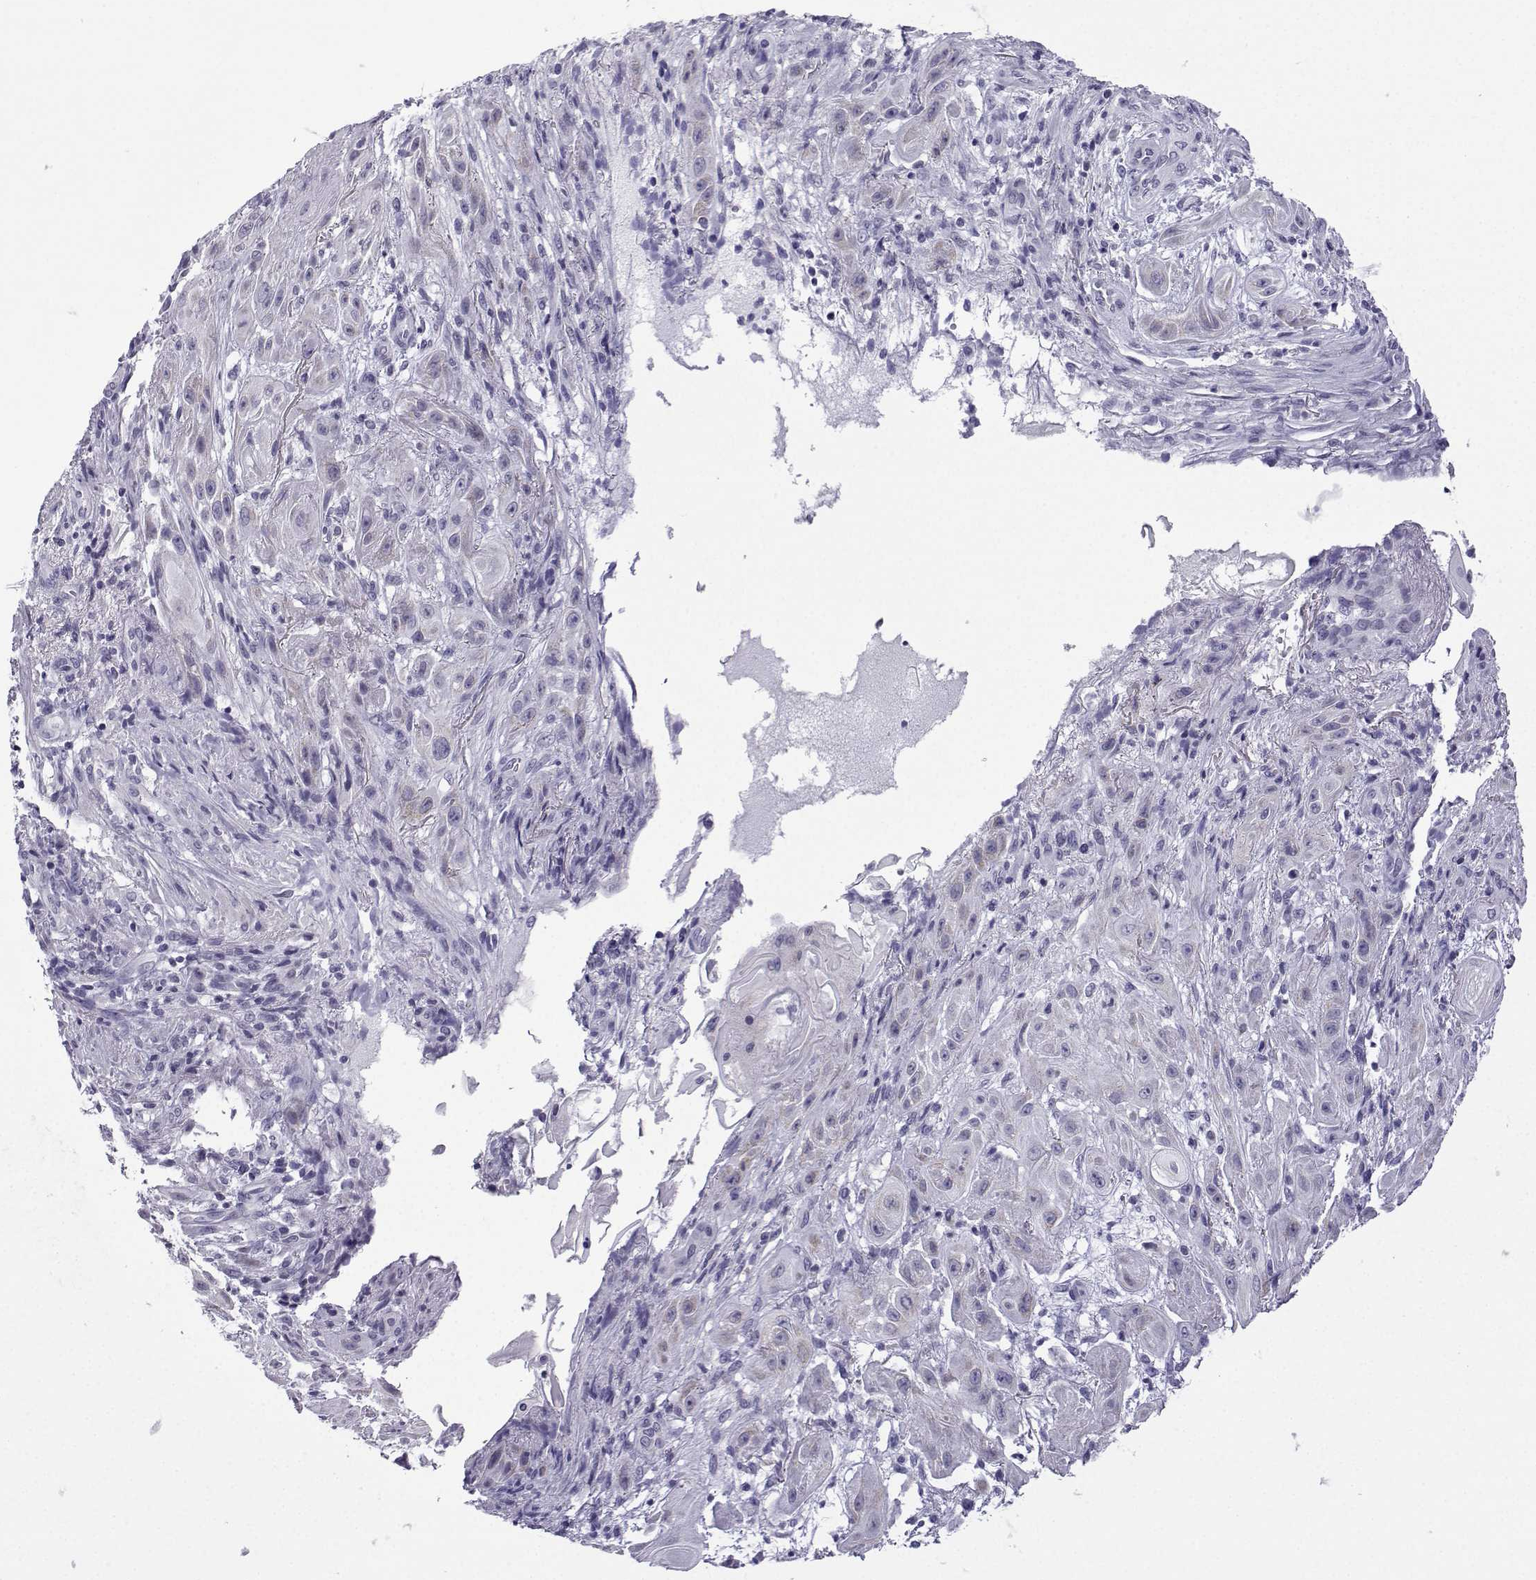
{"staining": {"intensity": "negative", "quantity": "none", "location": "none"}, "tissue": "skin cancer", "cell_type": "Tumor cells", "image_type": "cancer", "snomed": [{"axis": "morphology", "description": "Squamous cell carcinoma, NOS"}, {"axis": "topography", "description": "Skin"}], "caption": "This is a micrograph of immunohistochemistry staining of skin cancer, which shows no positivity in tumor cells.", "gene": "ACRBP", "patient": {"sex": "male", "age": 62}}